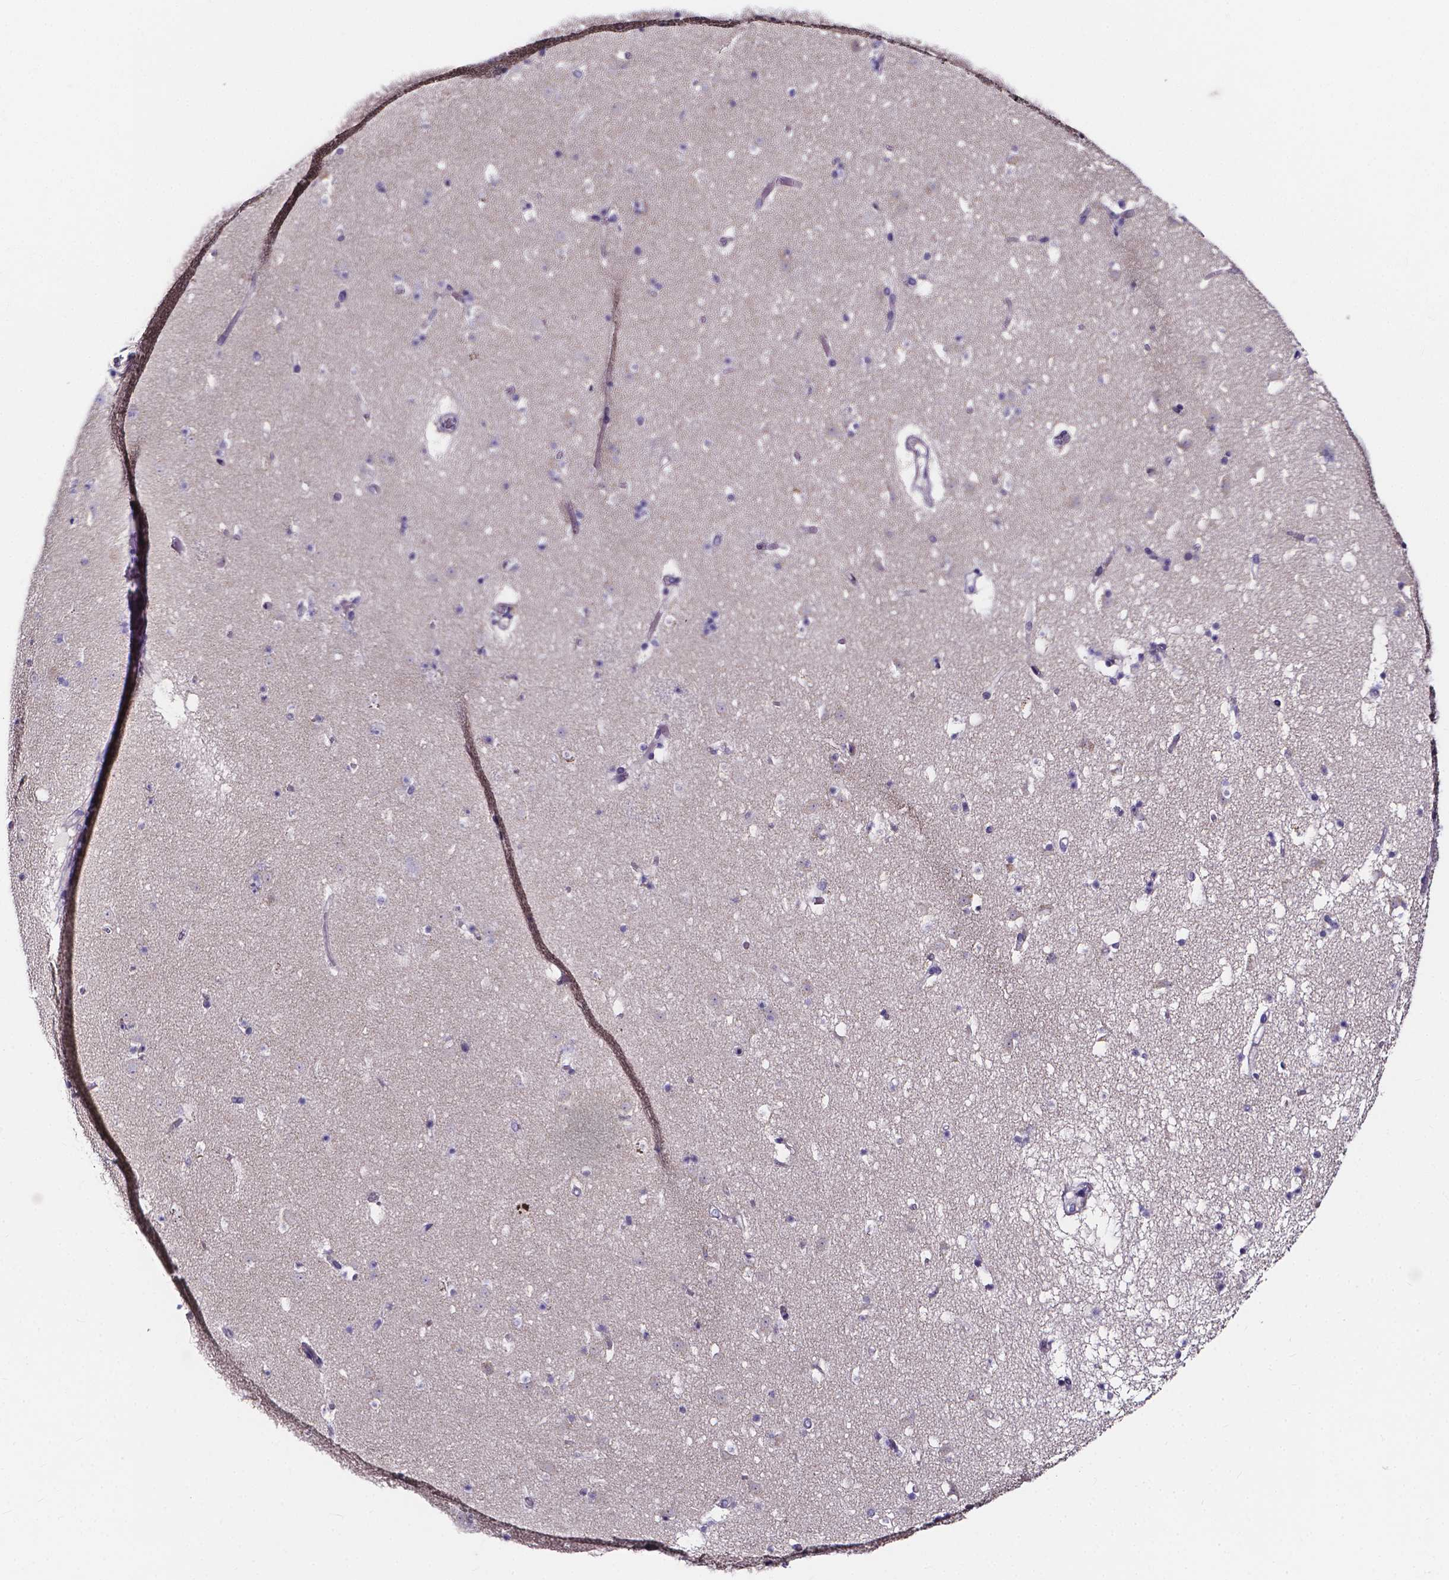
{"staining": {"intensity": "negative", "quantity": "none", "location": "none"}, "tissue": "caudate", "cell_type": "Glial cells", "image_type": "normal", "snomed": [{"axis": "morphology", "description": "Normal tissue, NOS"}, {"axis": "topography", "description": "Lateral ventricle wall"}], "caption": "A histopathology image of human caudate is negative for staining in glial cells. (DAB immunohistochemistry visualized using brightfield microscopy, high magnification).", "gene": "SPOCD1", "patient": {"sex": "female", "age": 42}}